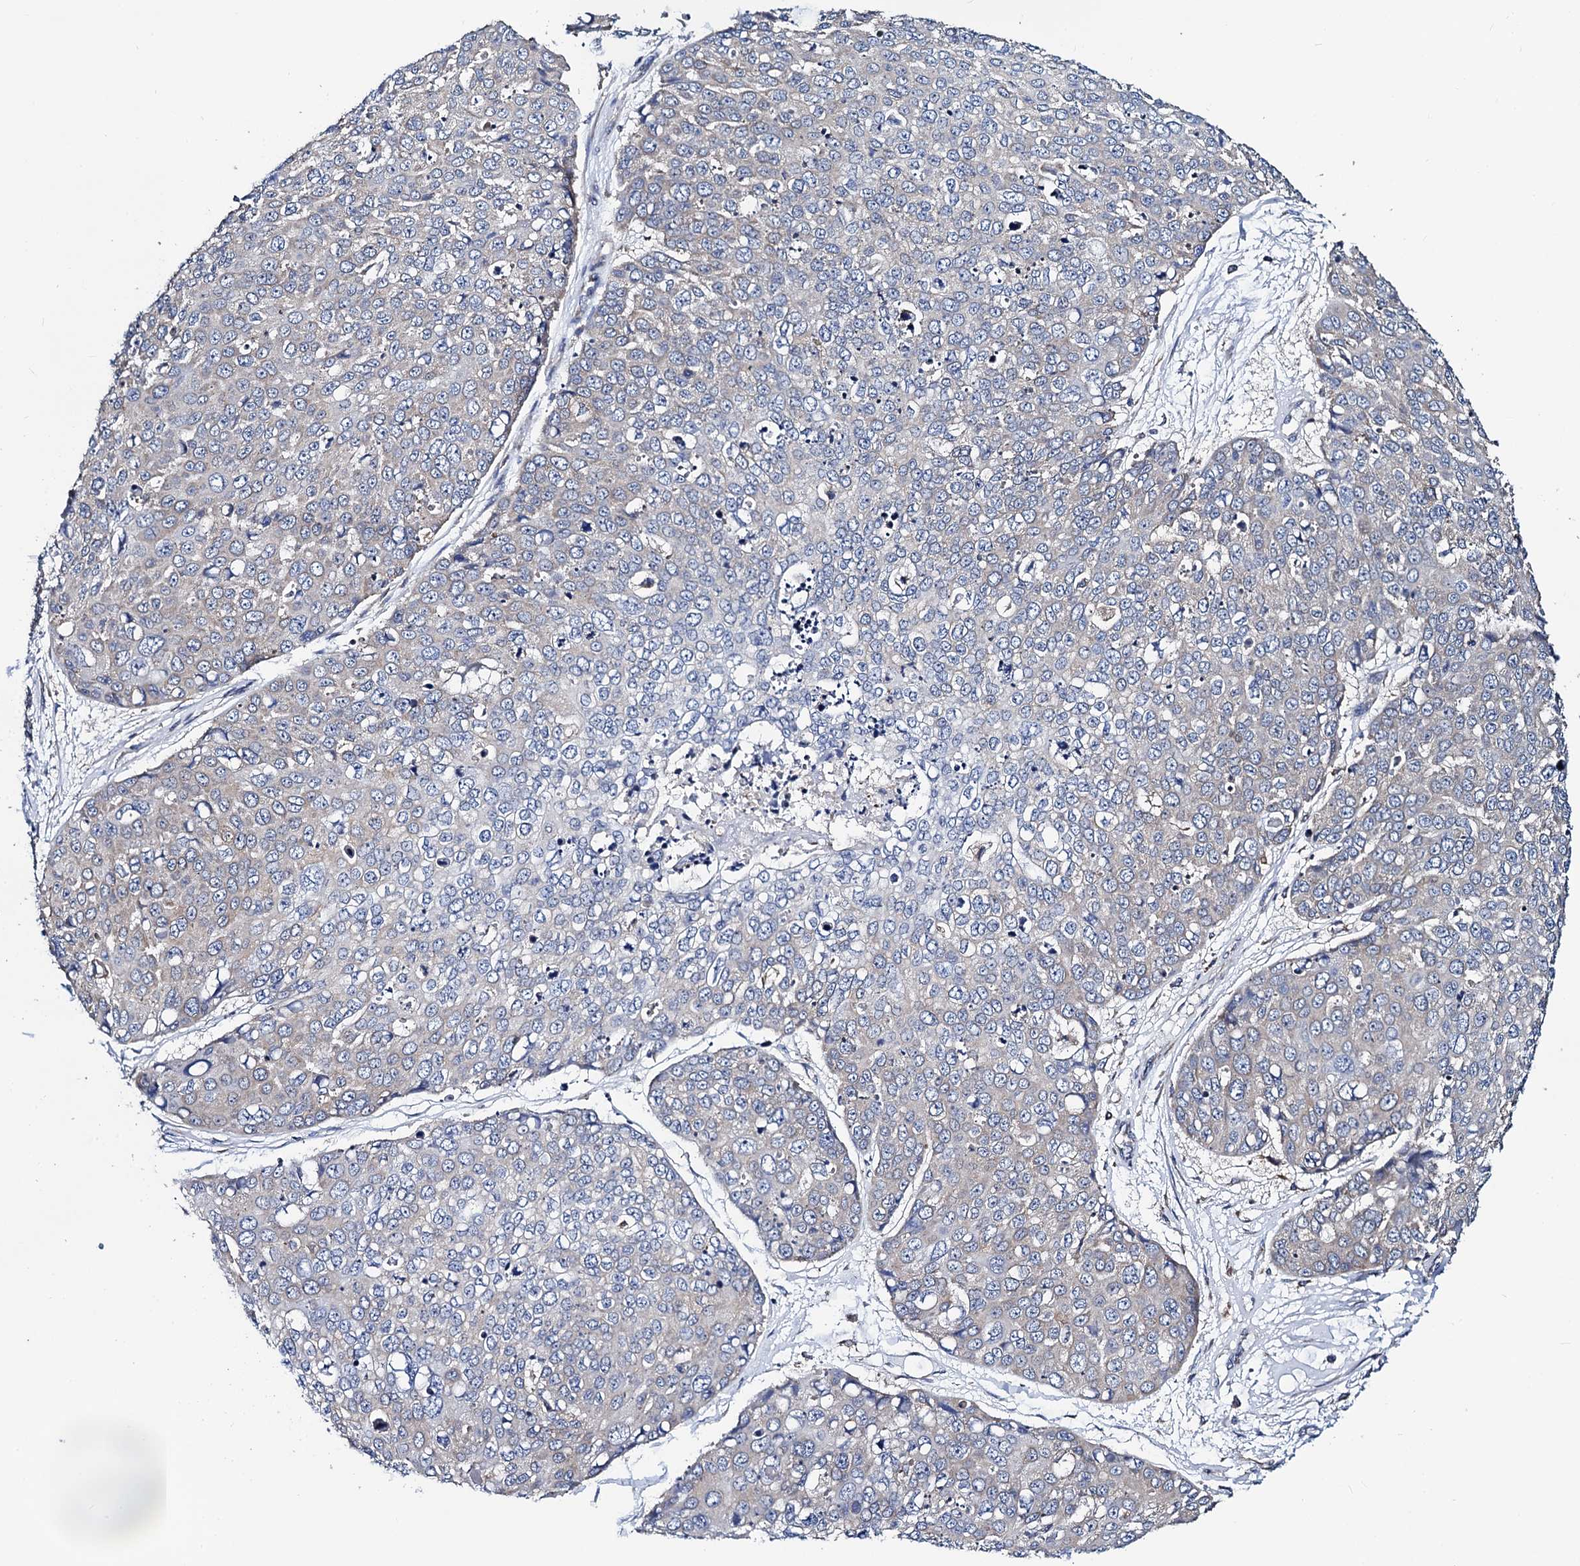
{"staining": {"intensity": "weak", "quantity": "<25%", "location": "cytoplasmic/membranous"}, "tissue": "skin cancer", "cell_type": "Tumor cells", "image_type": "cancer", "snomed": [{"axis": "morphology", "description": "Squamous cell carcinoma, NOS"}, {"axis": "topography", "description": "Skin"}], "caption": "A micrograph of human skin cancer is negative for staining in tumor cells.", "gene": "PGLS", "patient": {"sex": "female", "age": 44}}